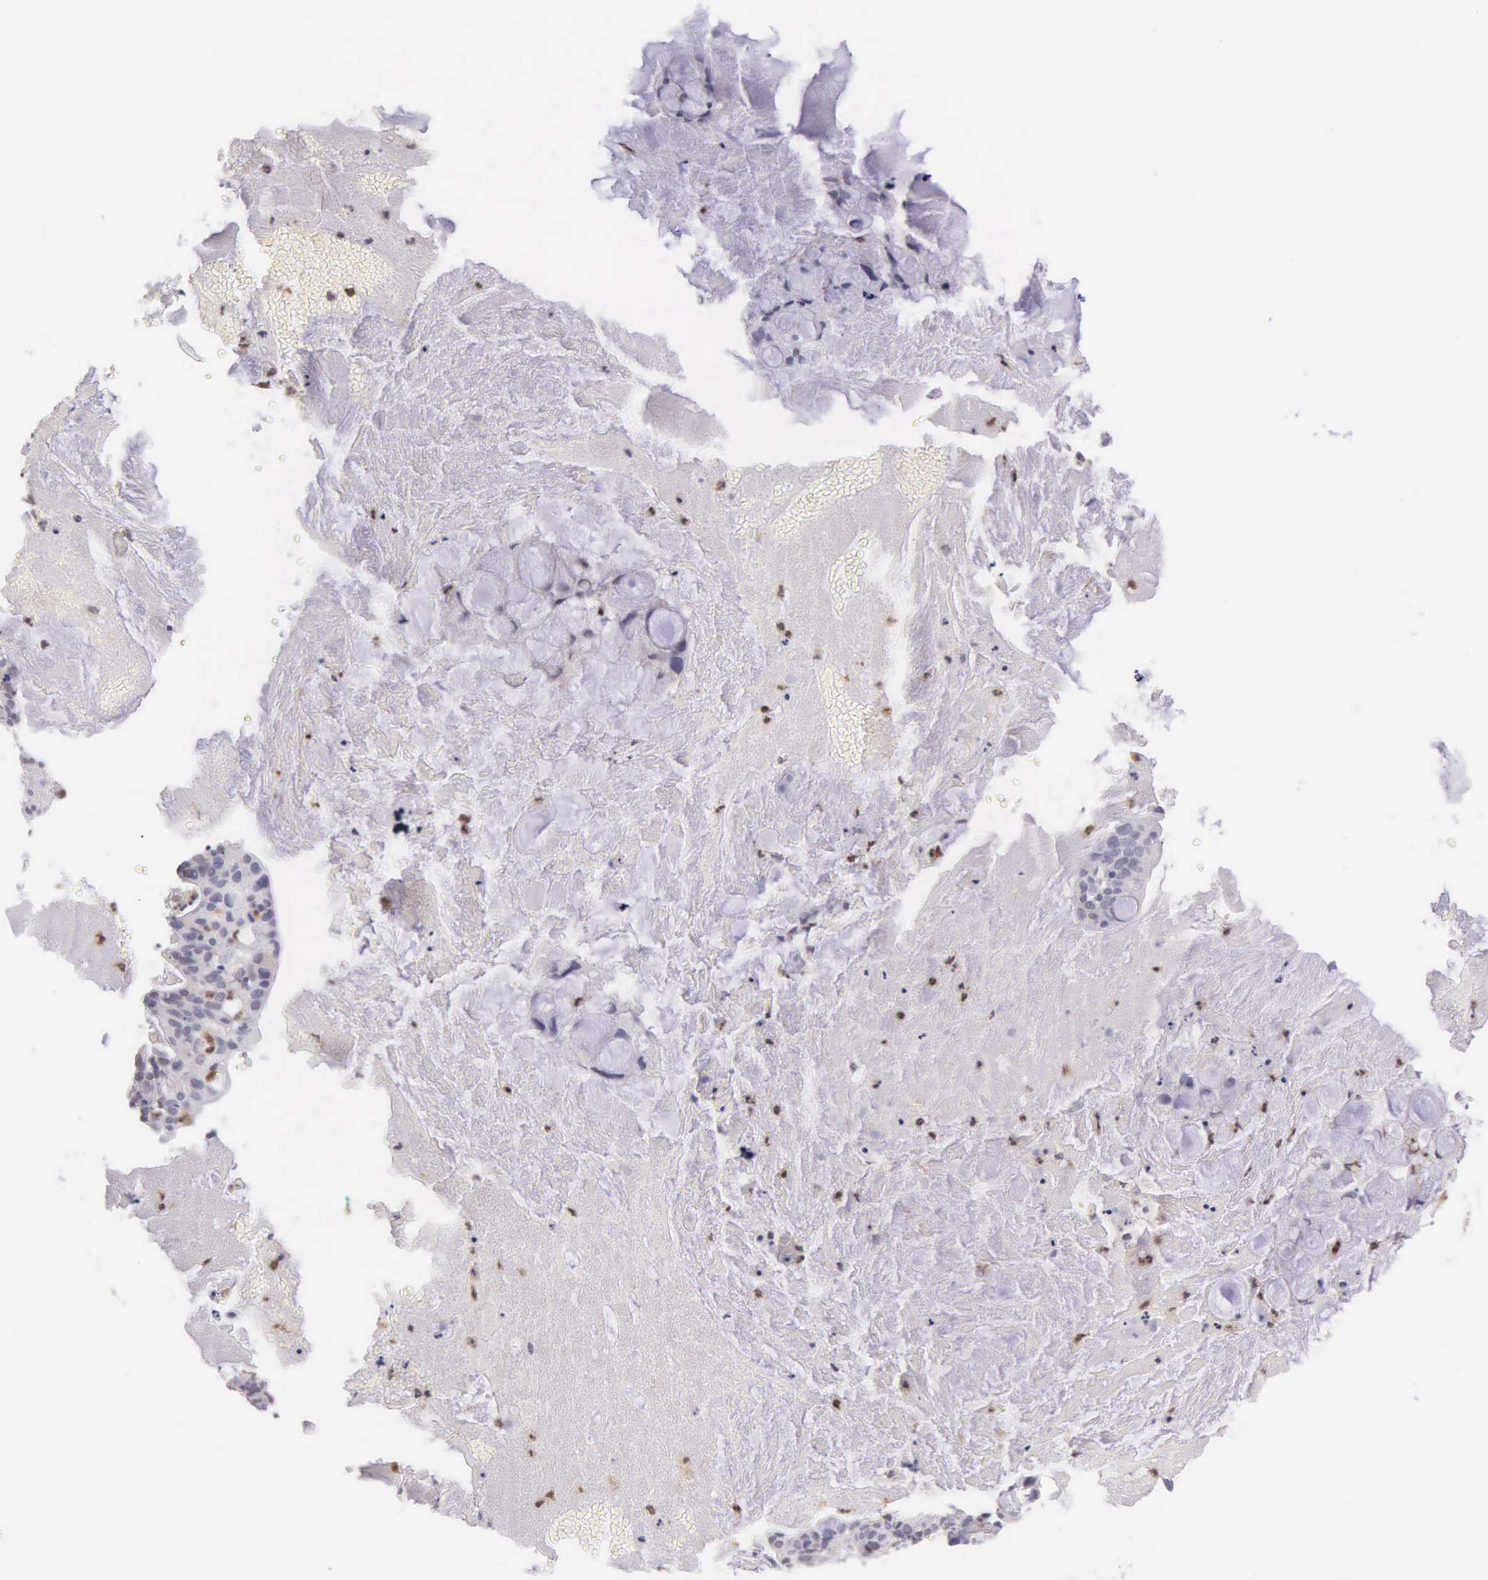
{"staining": {"intensity": "negative", "quantity": "none", "location": "none"}, "tissue": "cervical cancer", "cell_type": "Tumor cells", "image_type": "cancer", "snomed": [{"axis": "morphology", "description": "Adenocarcinoma, NOS"}, {"axis": "topography", "description": "Cervix"}], "caption": "IHC of cervical adenocarcinoma shows no positivity in tumor cells. (DAB (3,3'-diaminobenzidine) immunohistochemistry (IHC), high magnification).", "gene": "BID", "patient": {"sex": "female", "age": 41}}